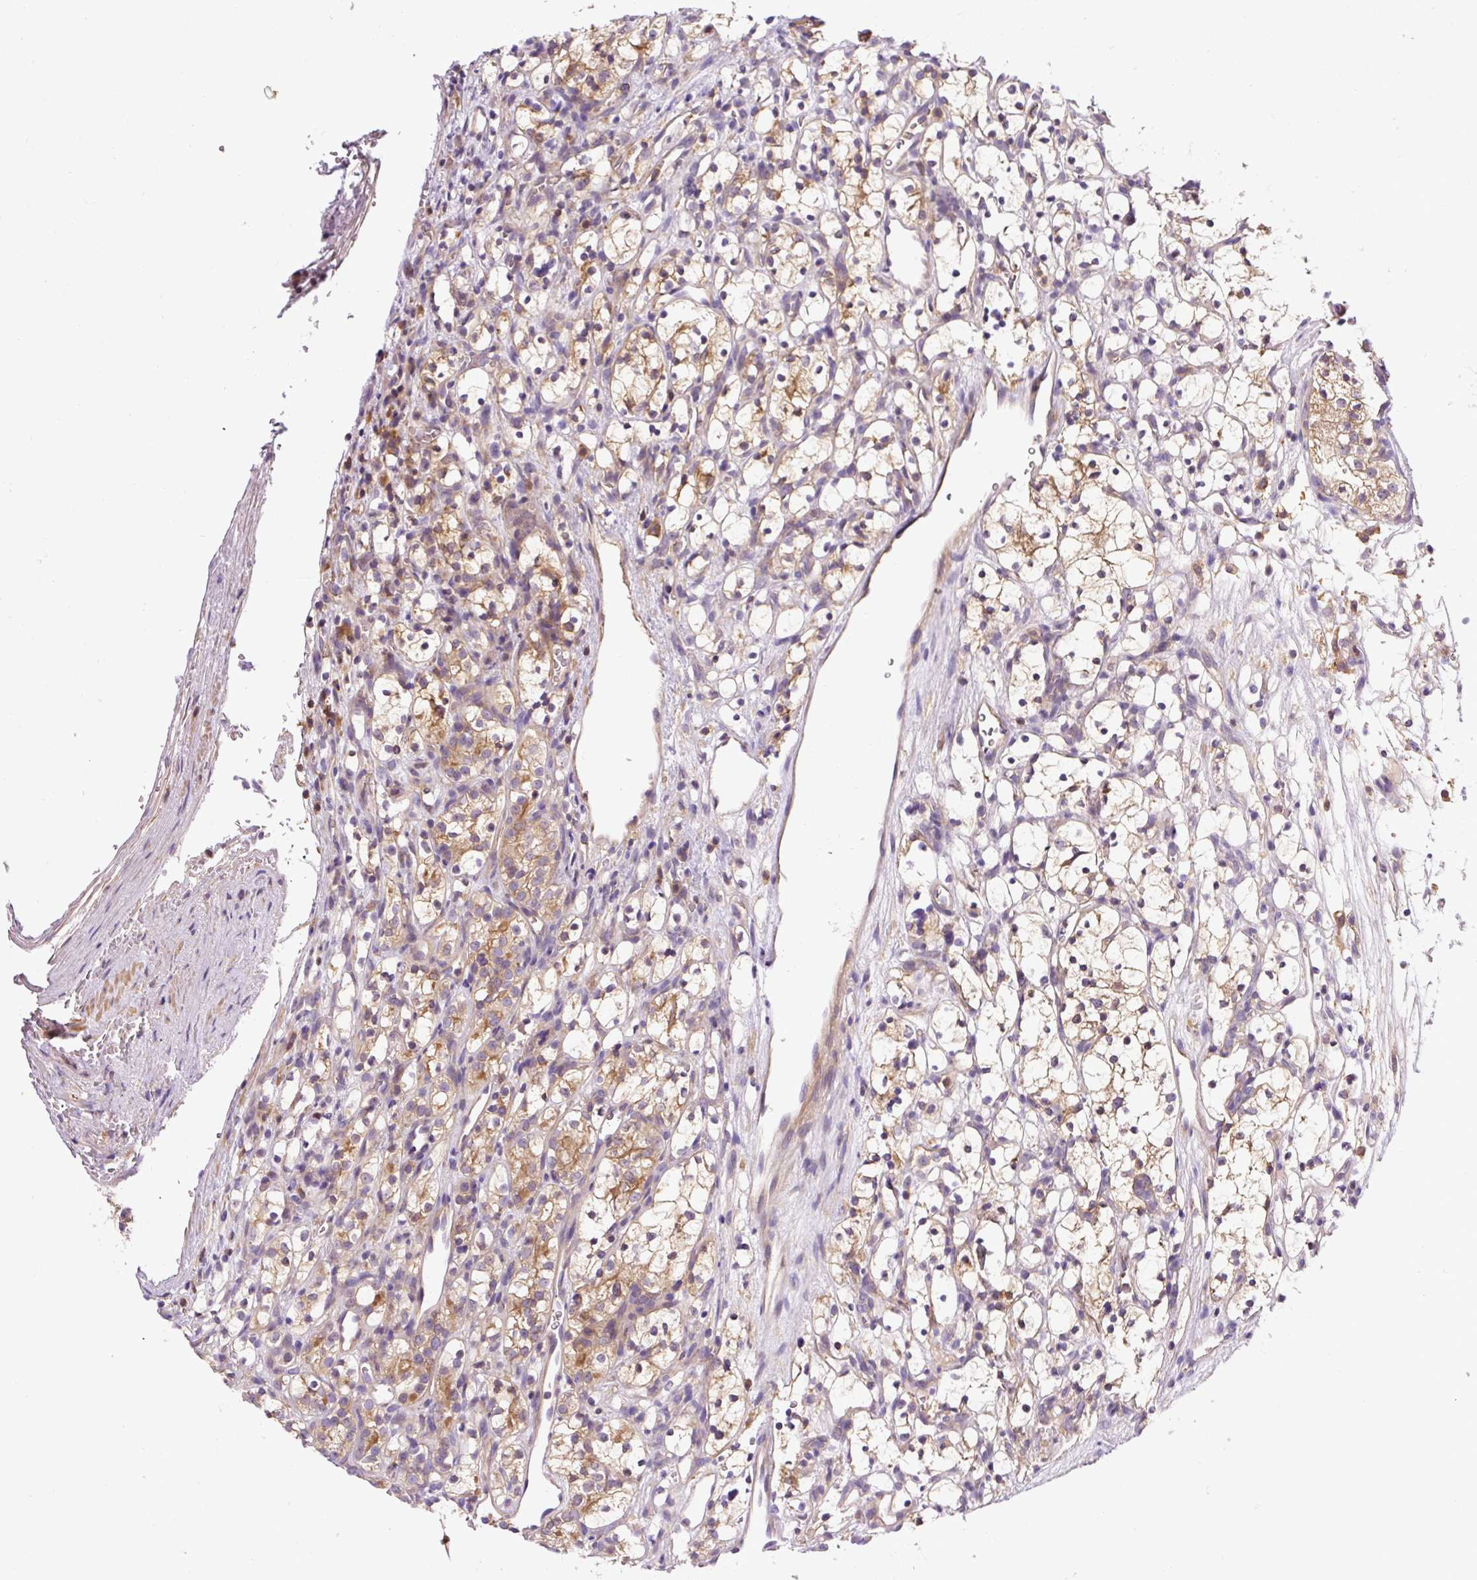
{"staining": {"intensity": "weak", "quantity": "25%-75%", "location": "cytoplasmic/membranous"}, "tissue": "renal cancer", "cell_type": "Tumor cells", "image_type": "cancer", "snomed": [{"axis": "morphology", "description": "Adenocarcinoma, NOS"}, {"axis": "topography", "description": "Kidney"}], "caption": "Approximately 25%-75% of tumor cells in adenocarcinoma (renal) demonstrate weak cytoplasmic/membranous protein positivity as visualized by brown immunohistochemical staining.", "gene": "CCDC28A", "patient": {"sex": "female", "age": 69}}